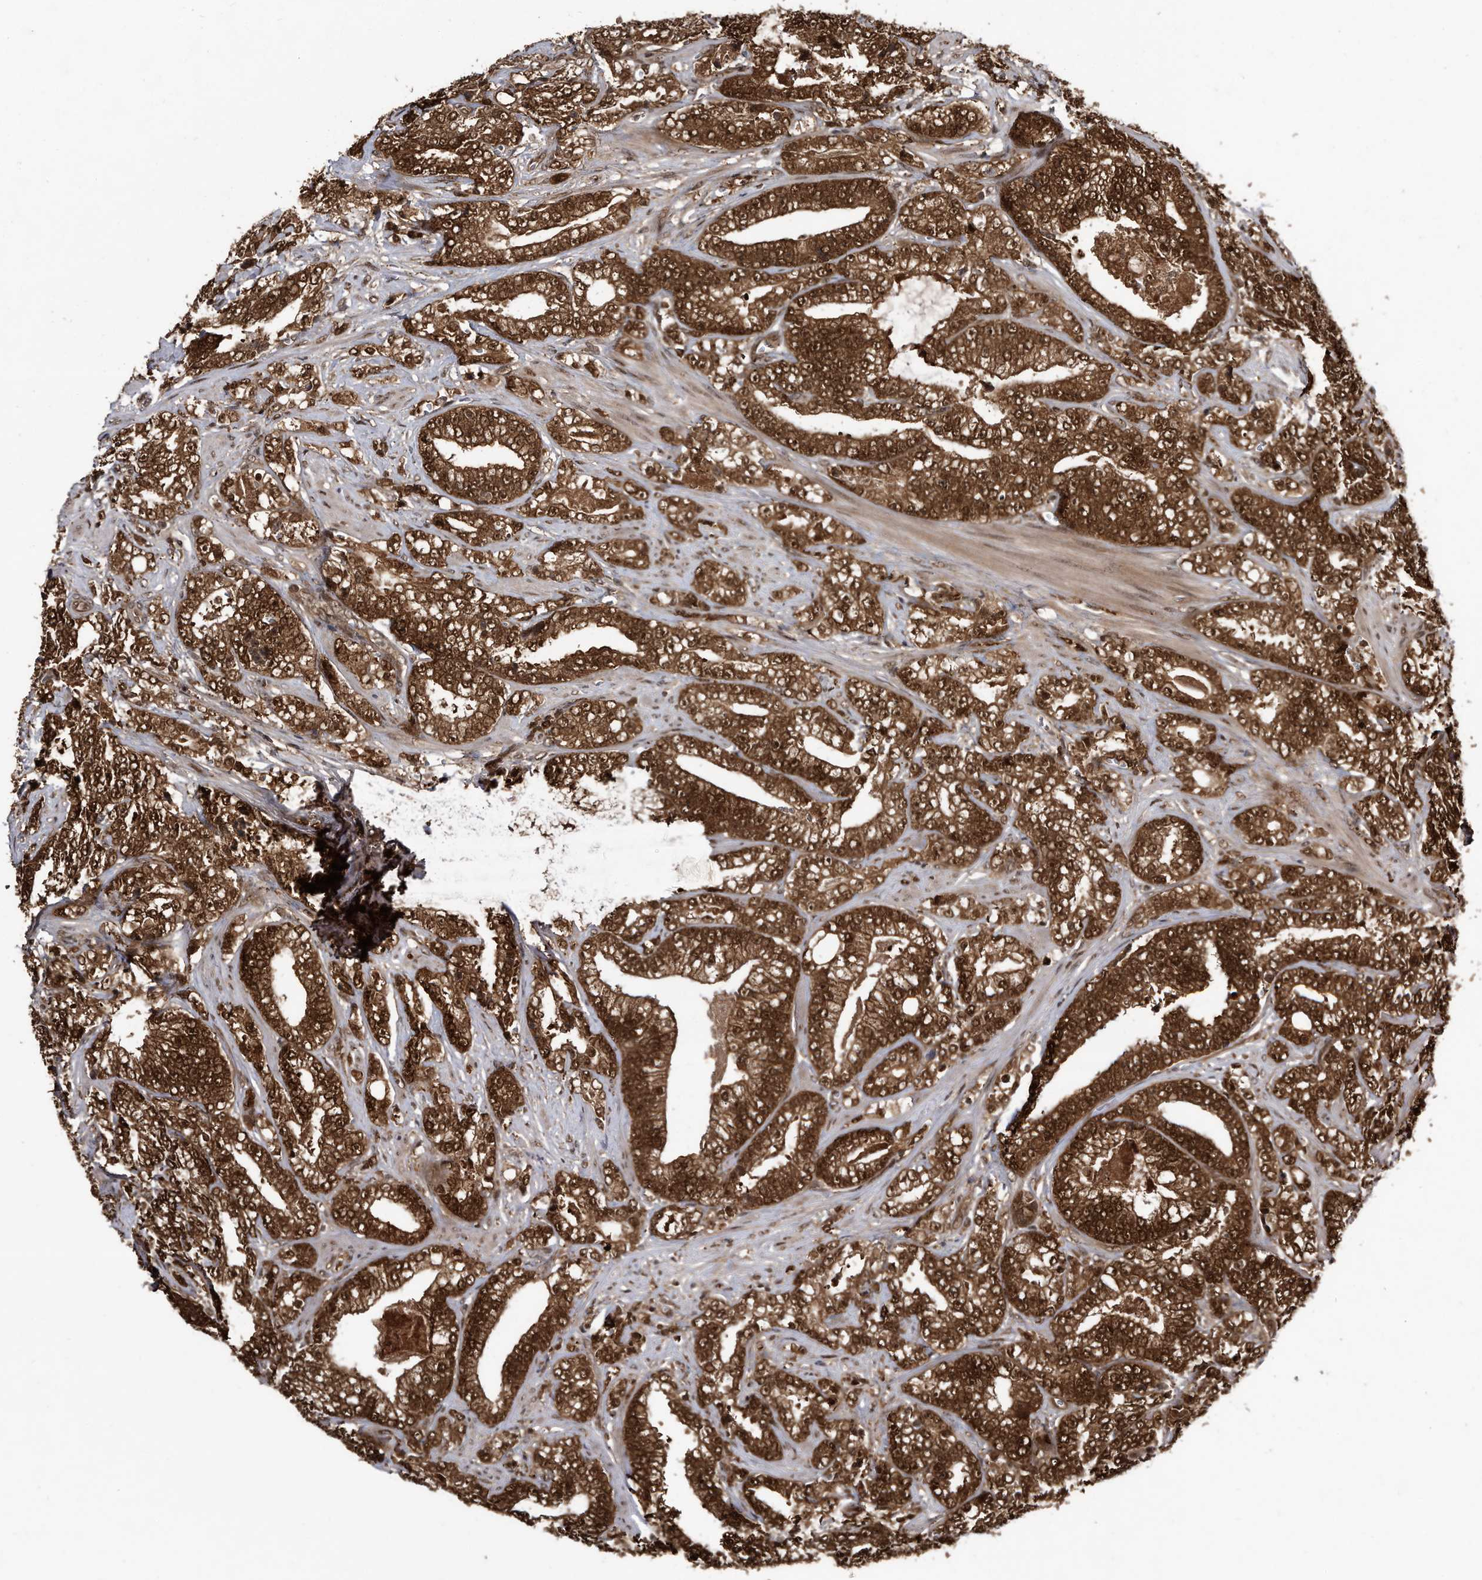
{"staining": {"intensity": "strong", "quantity": ">75%", "location": "cytoplasmic/membranous,nuclear"}, "tissue": "prostate cancer", "cell_type": "Tumor cells", "image_type": "cancer", "snomed": [{"axis": "morphology", "description": "Adenocarcinoma, High grade"}, {"axis": "topography", "description": "Prostate and seminal vesicle, NOS"}], "caption": "Prostate cancer (adenocarcinoma (high-grade)) was stained to show a protein in brown. There is high levels of strong cytoplasmic/membranous and nuclear expression in approximately >75% of tumor cells.", "gene": "RAD23B", "patient": {"sex": "male", "age": 67}}